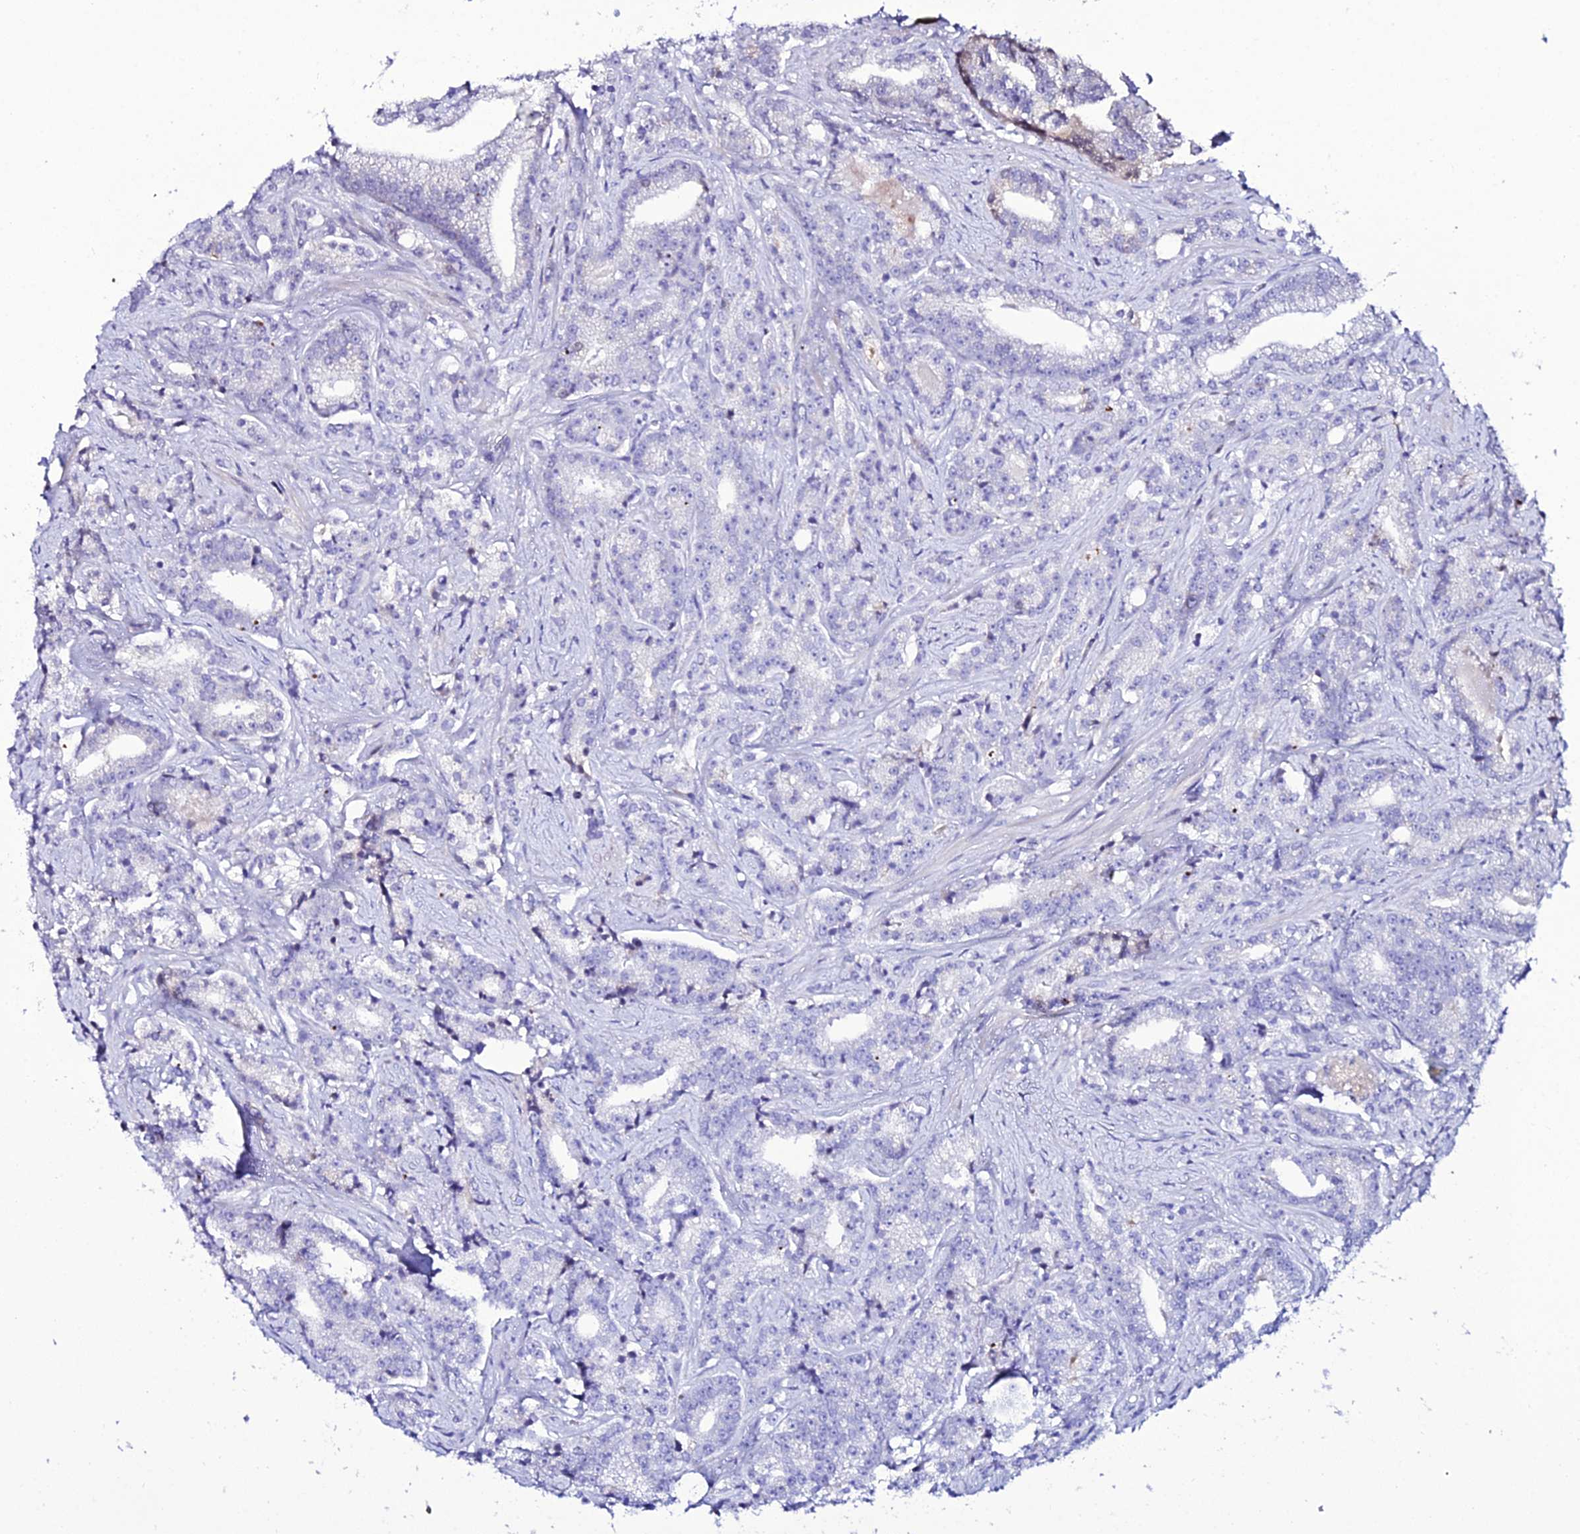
{"staining": {"intensity": "negative", "quantity": "none", "location": "none"}, "tissue": "prostate cancer", "cell_type": "Tumor cells", "image_type": "cancer", "snomed": [{"axis": "morphology", "description": "Adenocarcinoma, High grade"}, {"axis": "topography", "description": "Prostate"}], "caption": "An image of human adenocarcinoma (high-grade) (prostate) is negative for staining in tumor cells. (Immunohistochemistry, brightfield microscopy, high magnification).", "gene": "DEFB132", "patient": {"sex": "male", "age": 67}}